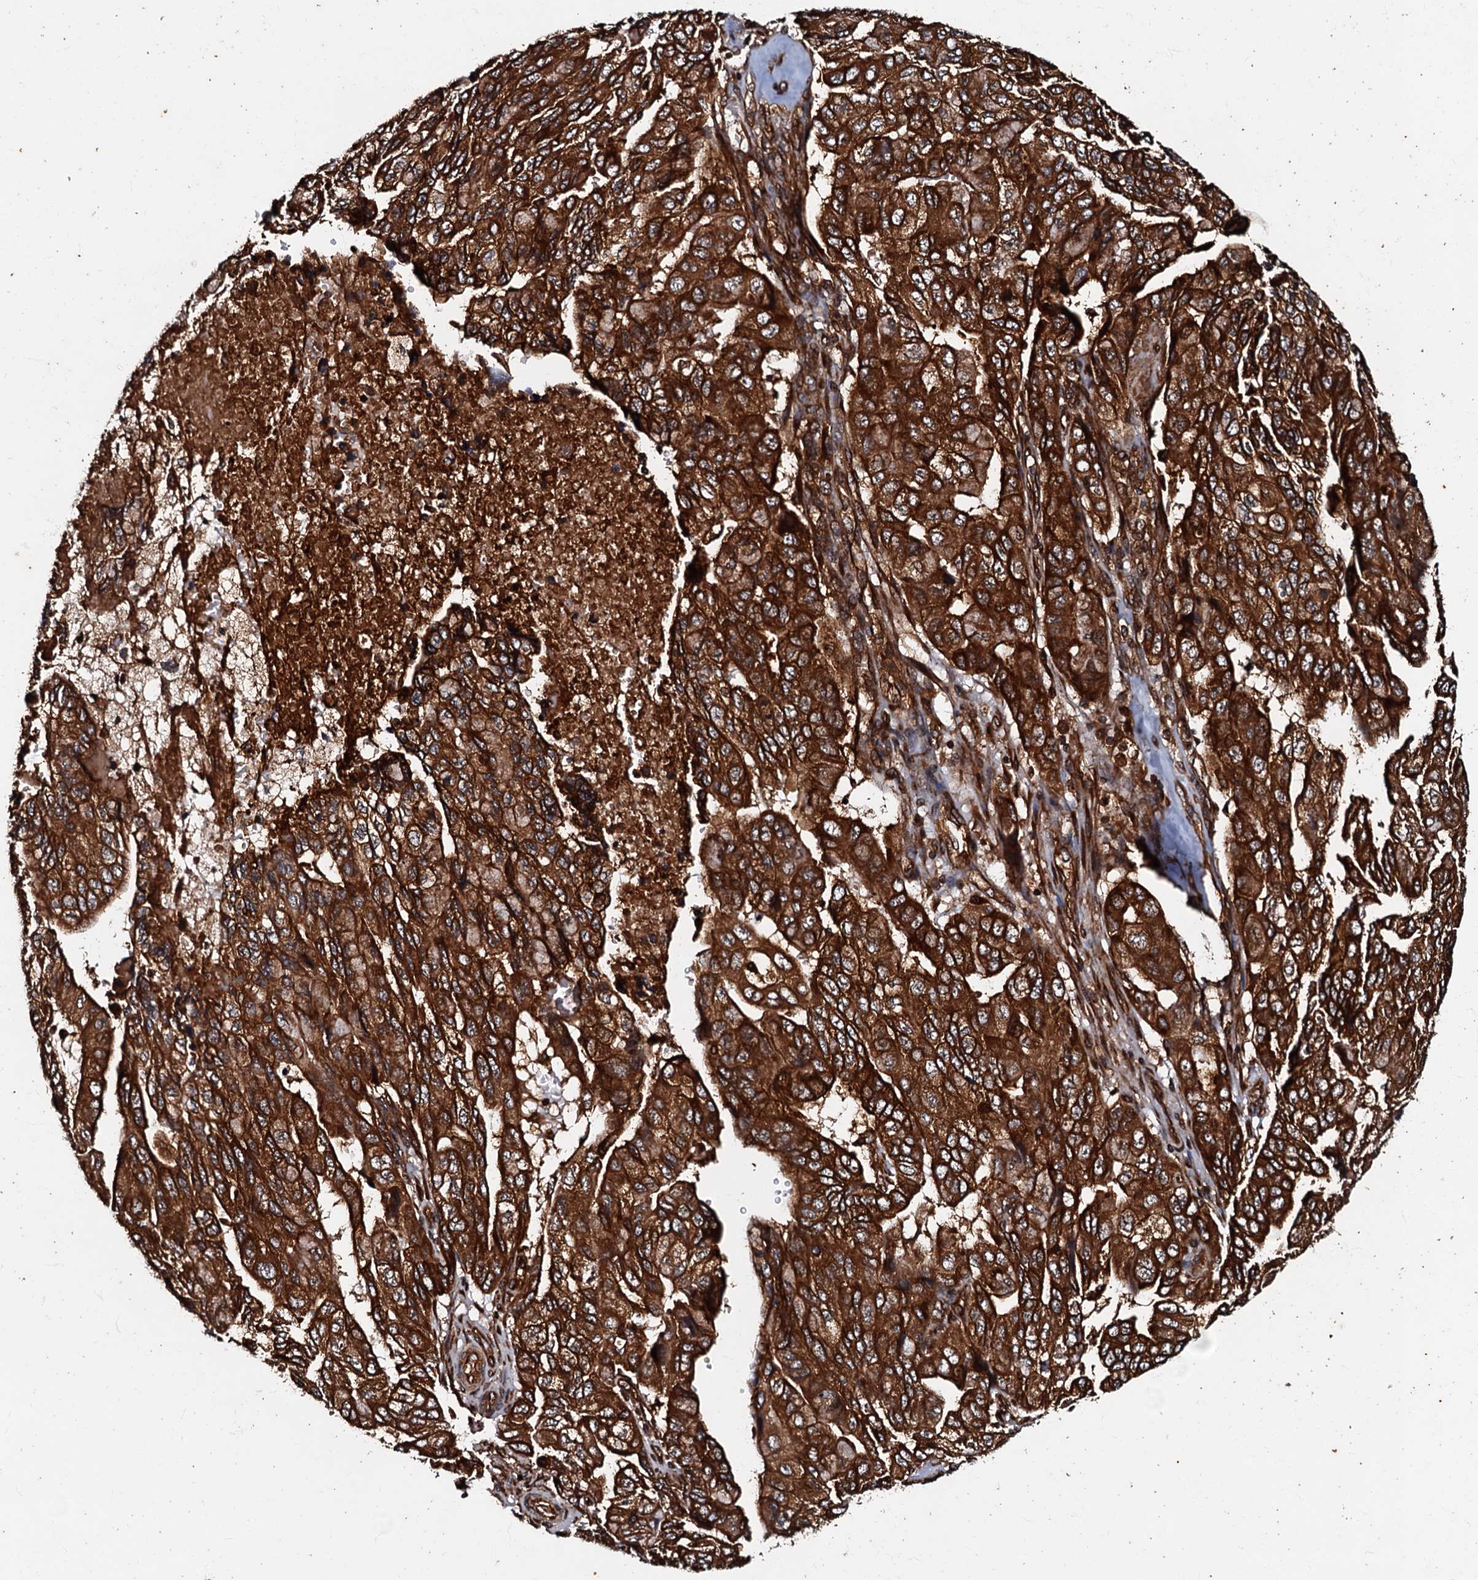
{"staining": {"intensity": "strong", "quantity": ">75%", "location": "cytoplasmic/membranous"}, "tissue": "pancreatic cancer", "cell_type": "Tumor cells", "image_type": "cancer", "snomed": [{"axis": "morphology", "description": "Adenocarcinoma, NOS"}, {"axis": "topography", "description": "Pancreas"}], "caption": "Immunohistochemistry (IHC) histopathology image of pancreatic cancer (adenocarcinoma) stained for a protein (brown), which demonstrates high levels of strong cytoplasmic/membranous positivity in approximately >75% of tumor cells.", "gene": "BLOC1S6", "patient": {"sex": "male", "age": 51}}